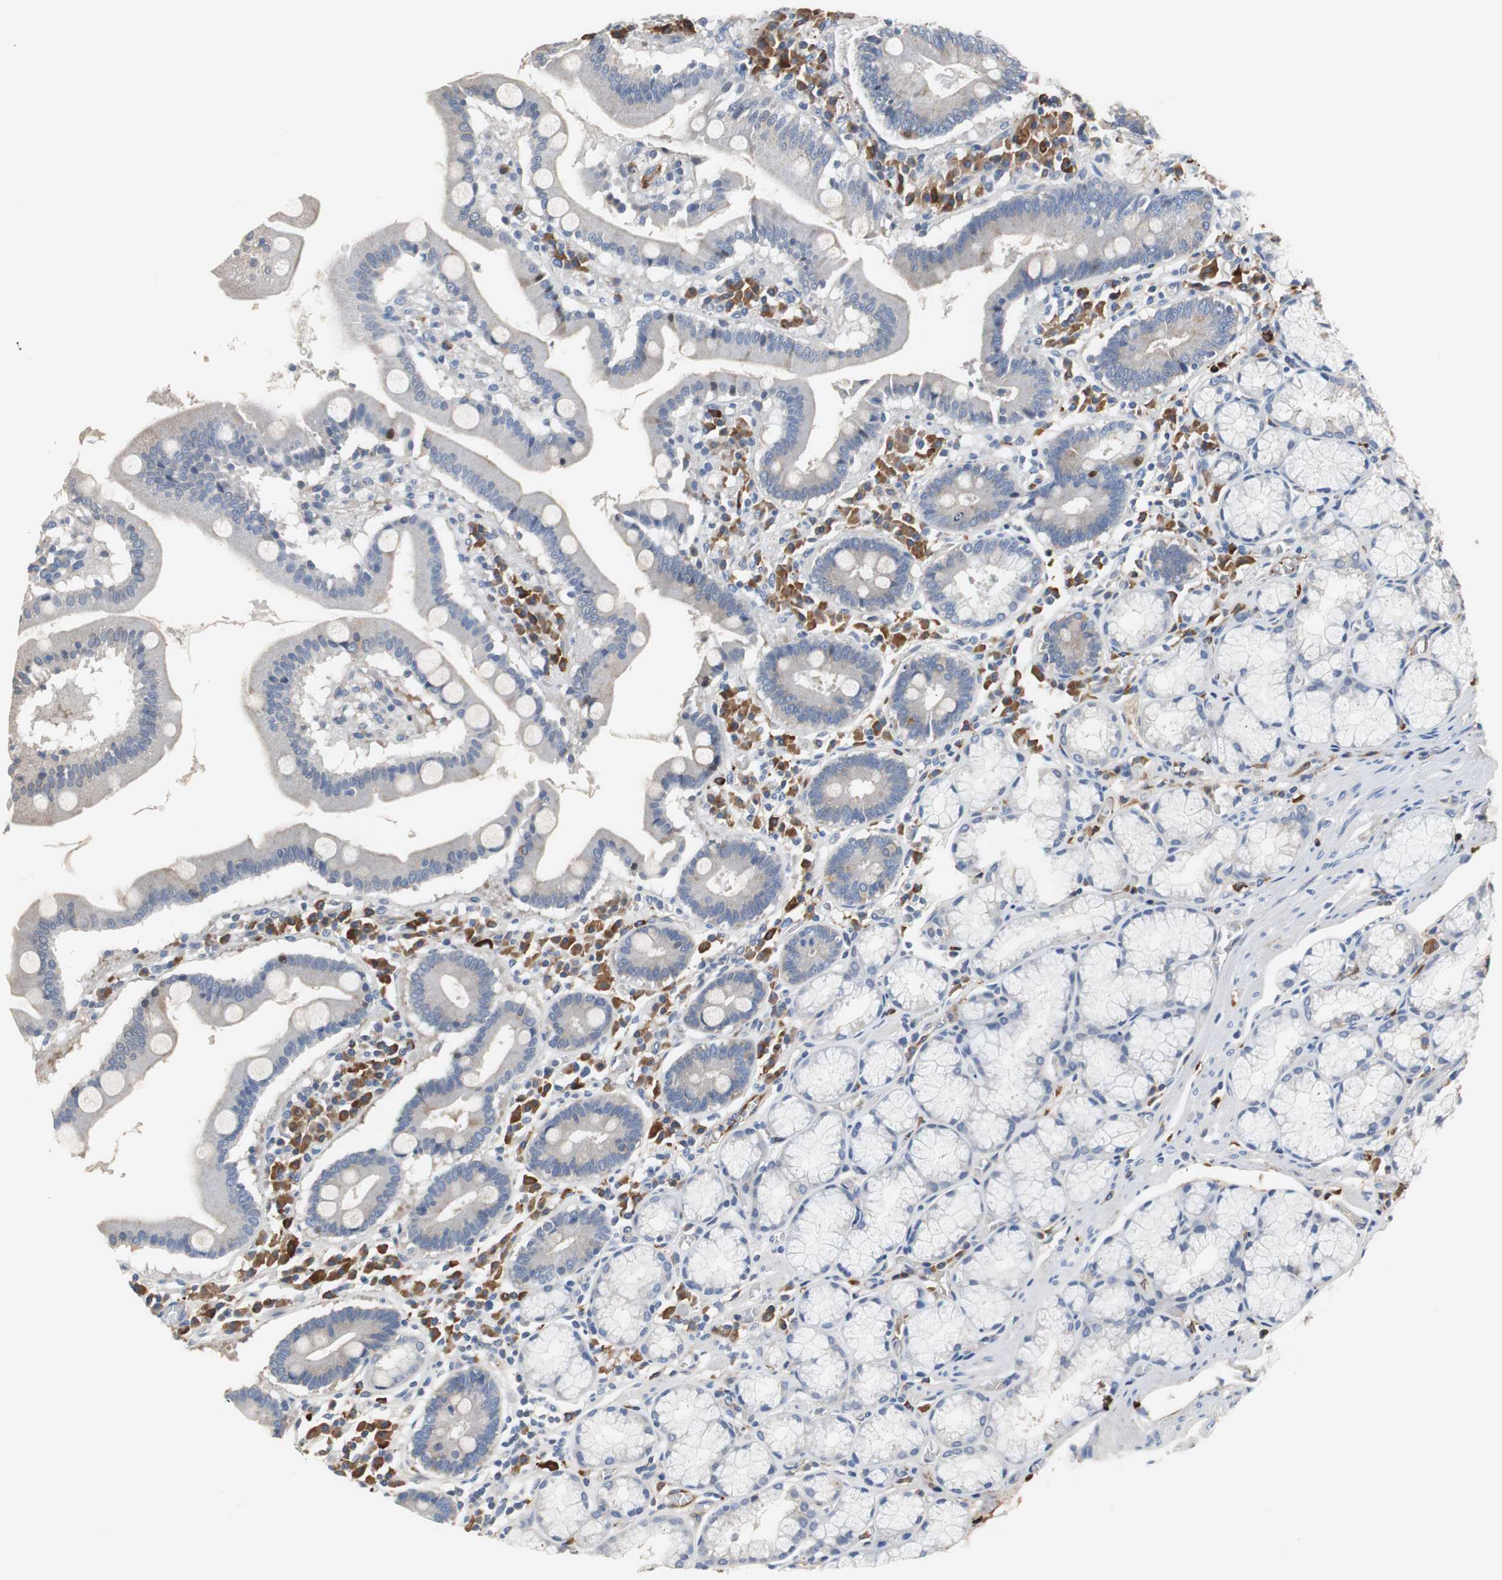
{"staining": {"intensity": "weak", "quantity": "<25%", "location": "cytoplasmic/membranous"}, "tissue": "stomach", "cell_type": "Glandular cells", "image_type": "normal", "snomed": [{"axis": "morphology", "description": "Normal tissue, NOS"}, {"axis": "topography", "description": "Stomach, lower"}], "caption": "There is no significant staining in glandular cells of stomach. Nuclei are stained in blue.", "gene": "SORT1", "patient": {"sex": "male", "age": 56}}